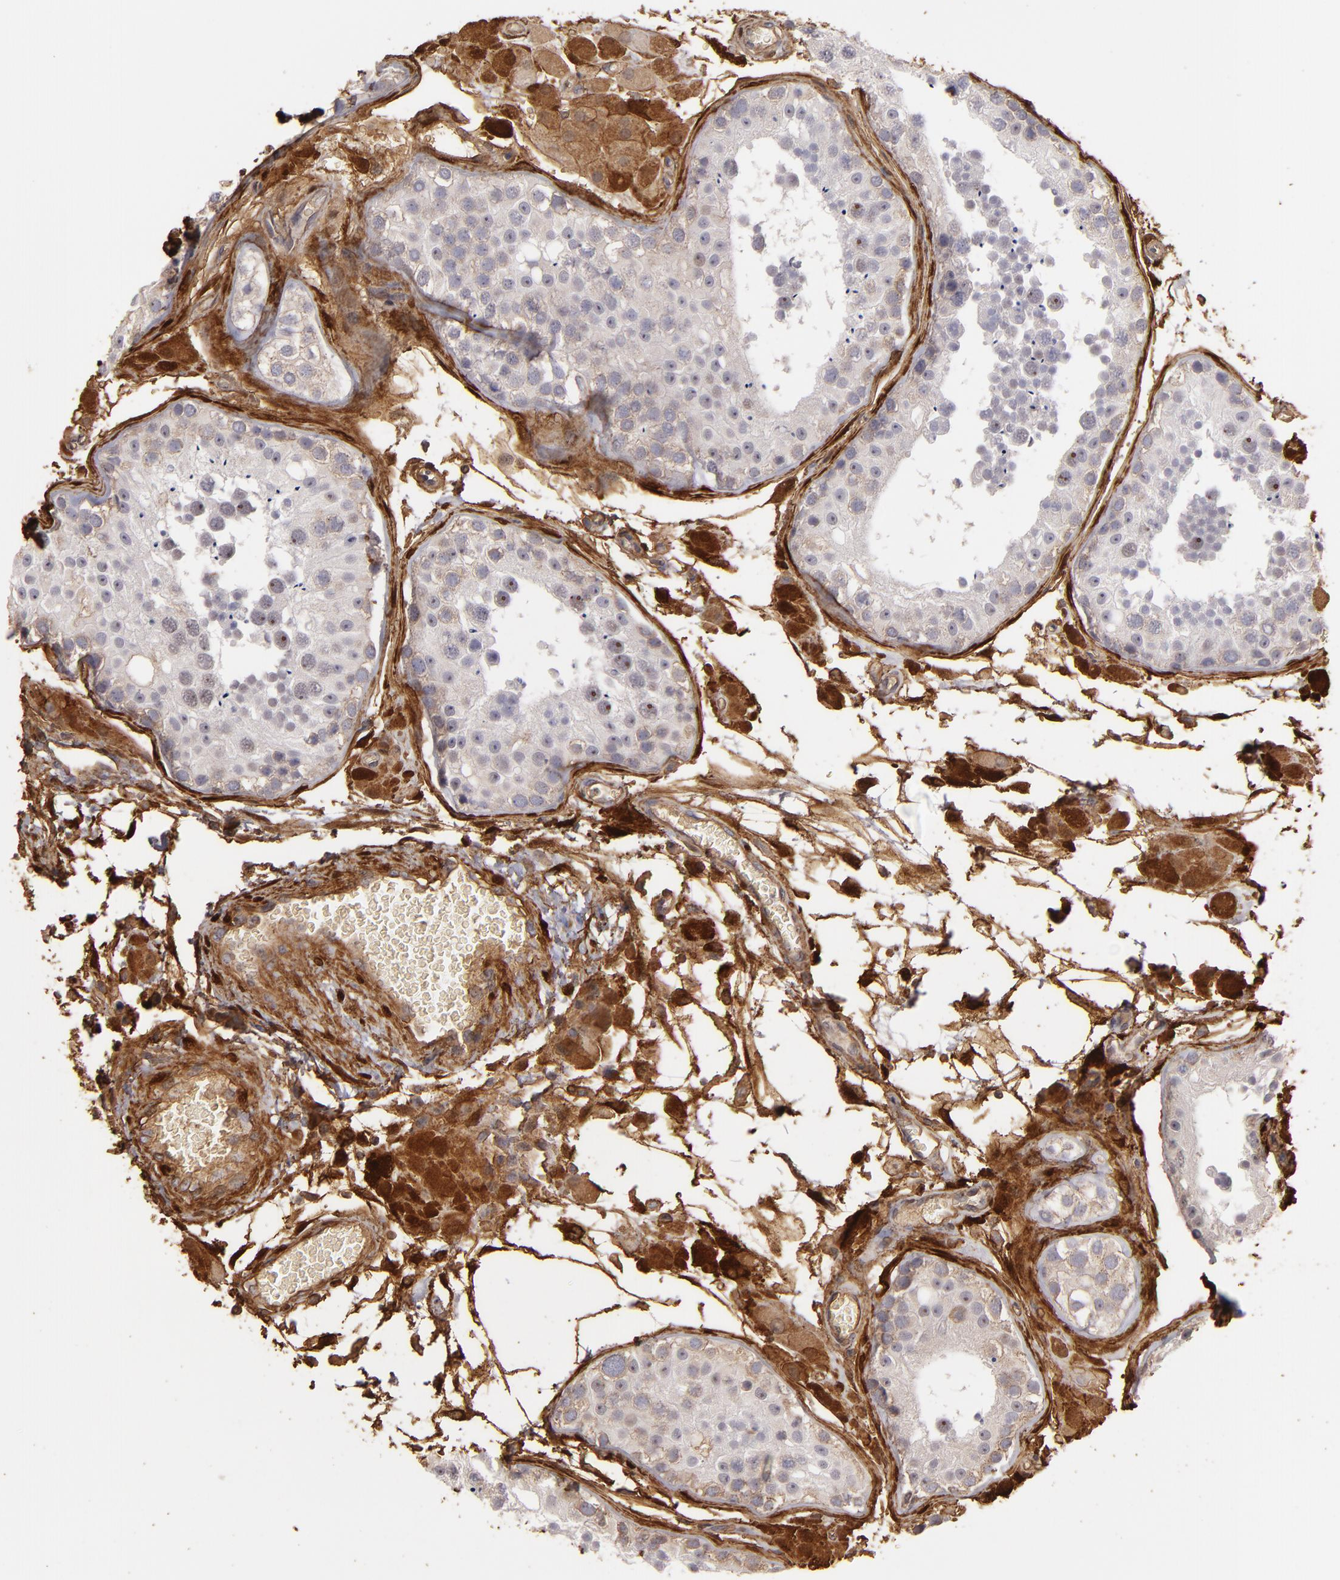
{"staining": {"intensity": "negative", "quantity": "none", "location": "none"}, "tissue": "testis", "cell_type": "Cells in seminiferous ducts", "image_type": "normal", "snomed": [{"axis": "morphology", "description": "Normal tissue, NOS"}, {"axis": "topography", "description": "Testis"}], "caption": "IHC image of normal testis: testis stained with DAB (3,3'-diaminobenzidine) shows no significant protein expression in cells in seminiferous ducts.", "gene": "HSPB6", "patient": {"sex": "male", "age": 26}}